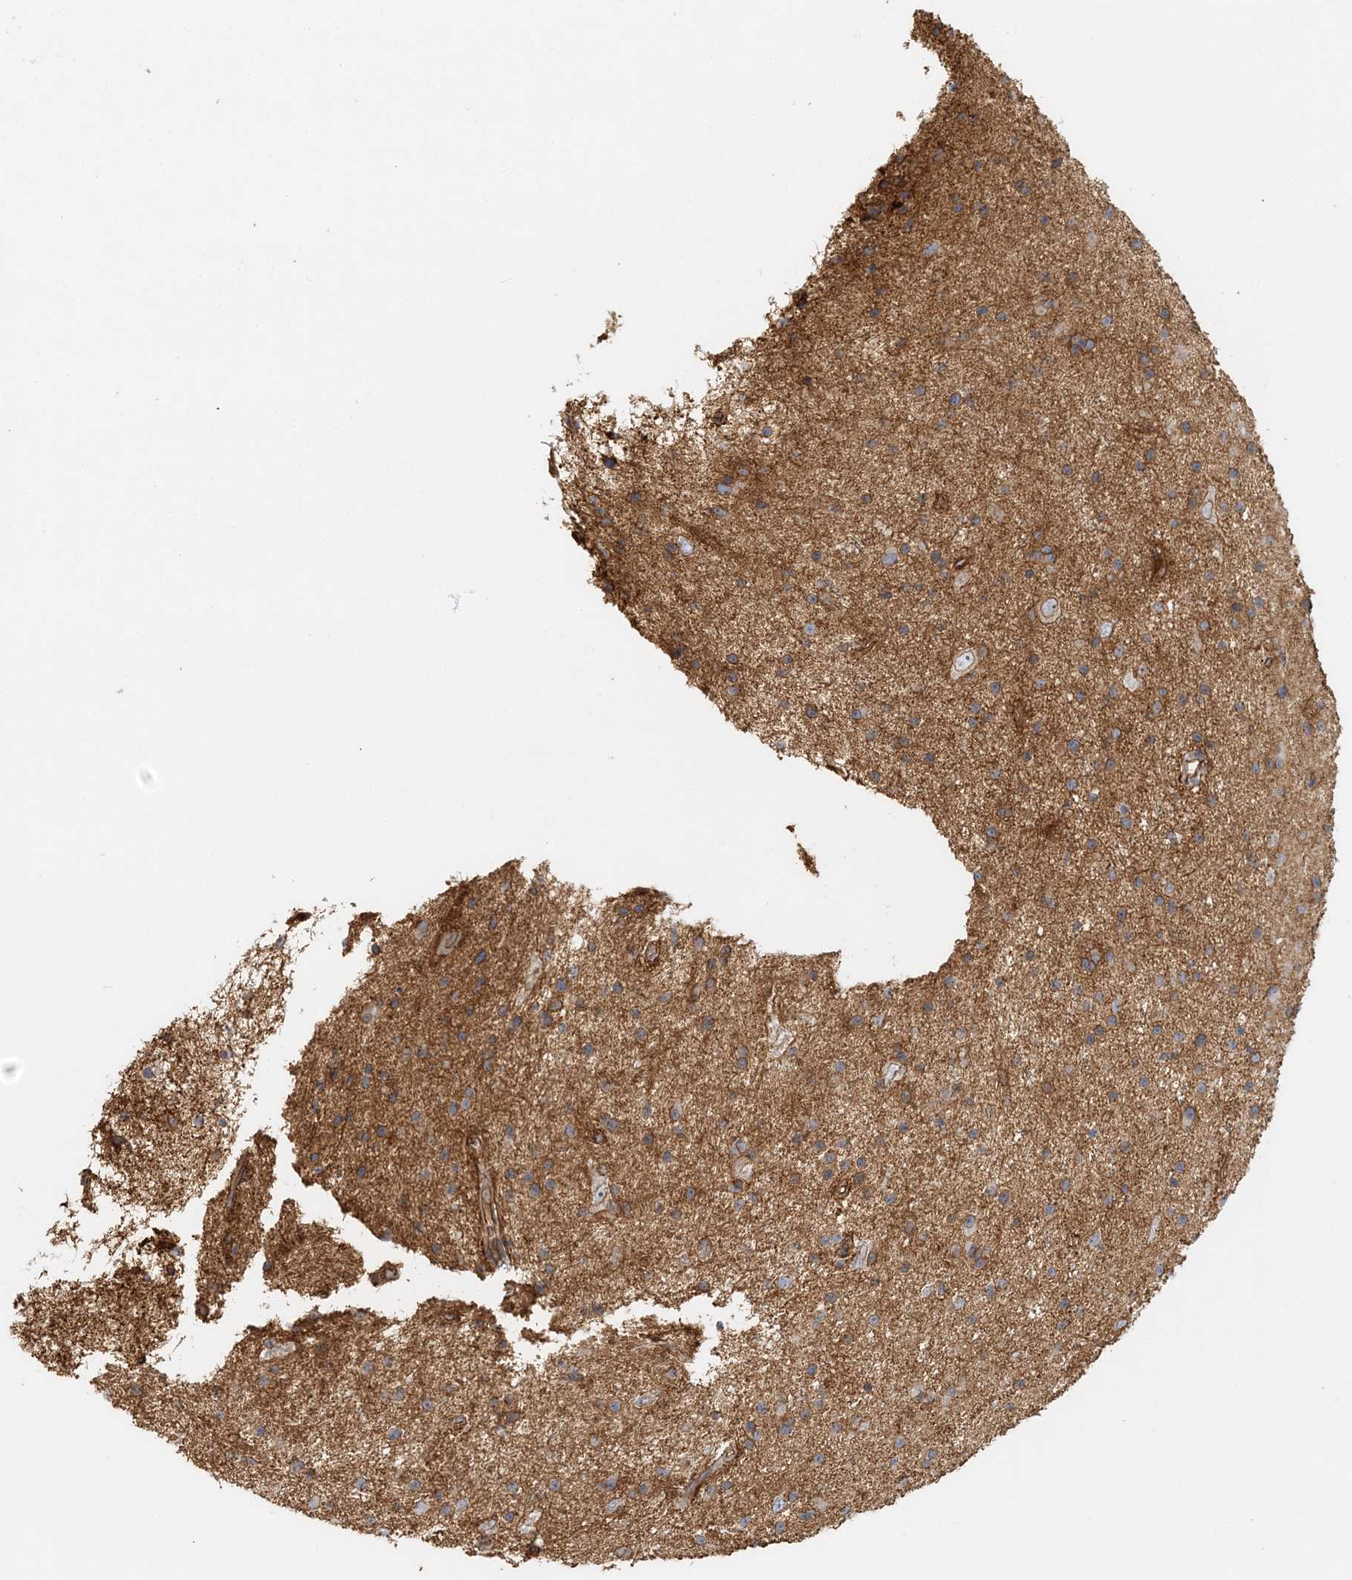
{"staining": {"intensity": "moderate", "quantity": ">75%", "location": "cytoplasmic/membranous"}, "tissue": "glioma", "cell_type": "Tumor cells", "image_type": "cancer", "snomed": [{"axis": "morphology", "description": "Glioma, malignant, Low grade"}, {"axis": "topography", "description": "Cerebral cortex"}], "caption": "Immunohistochemistry (IHC) (DAB) staining of glioma shows moderate cytoplasmic/membranous protein staining in approximately >75% of tumor cells.", "gene": "DNAH1", "patient": {"sex": "female", "age": 39}}